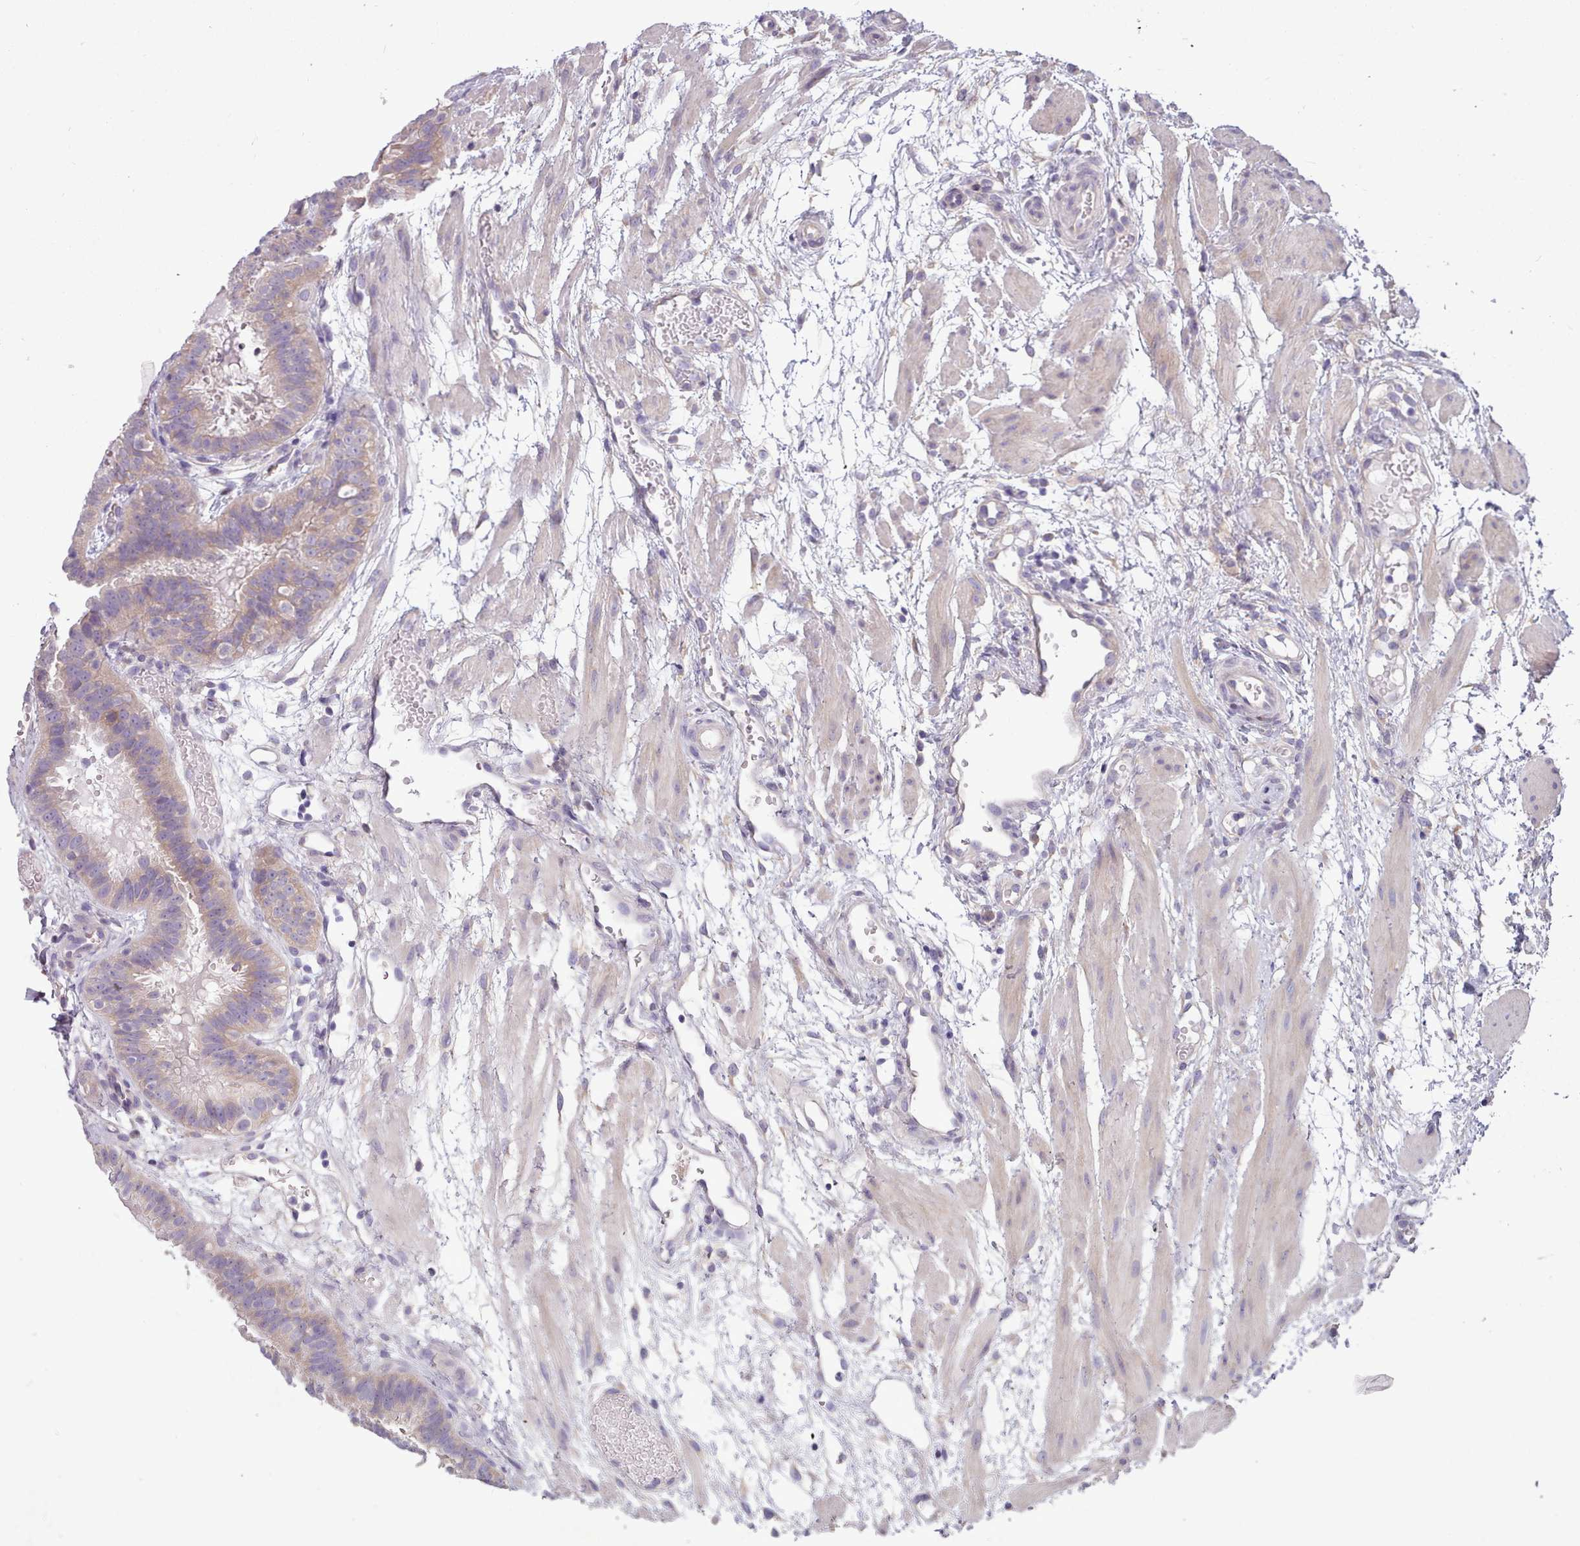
{"staining": {"intensity": "weak", "quantity": "25%-75%", "location": "cytoplasmic/membranous"}, "tissue": "fallopian tube", "cell_type": "Glandular cells", "image_type": "normal", "snomed": [{"axis": "morphology", "description": "Normal tissue, NOS"}, {"axis": "topography", "description": "Fallopian tube"}], "caption": "Protein expression analysis of unremarkable fallopian tube shows weak cytoplasmic/membranous staining in approximately 25%-75% of glandular cells.", "gene": "DPF1", "patient": {"sex": "female", "age": 37}}